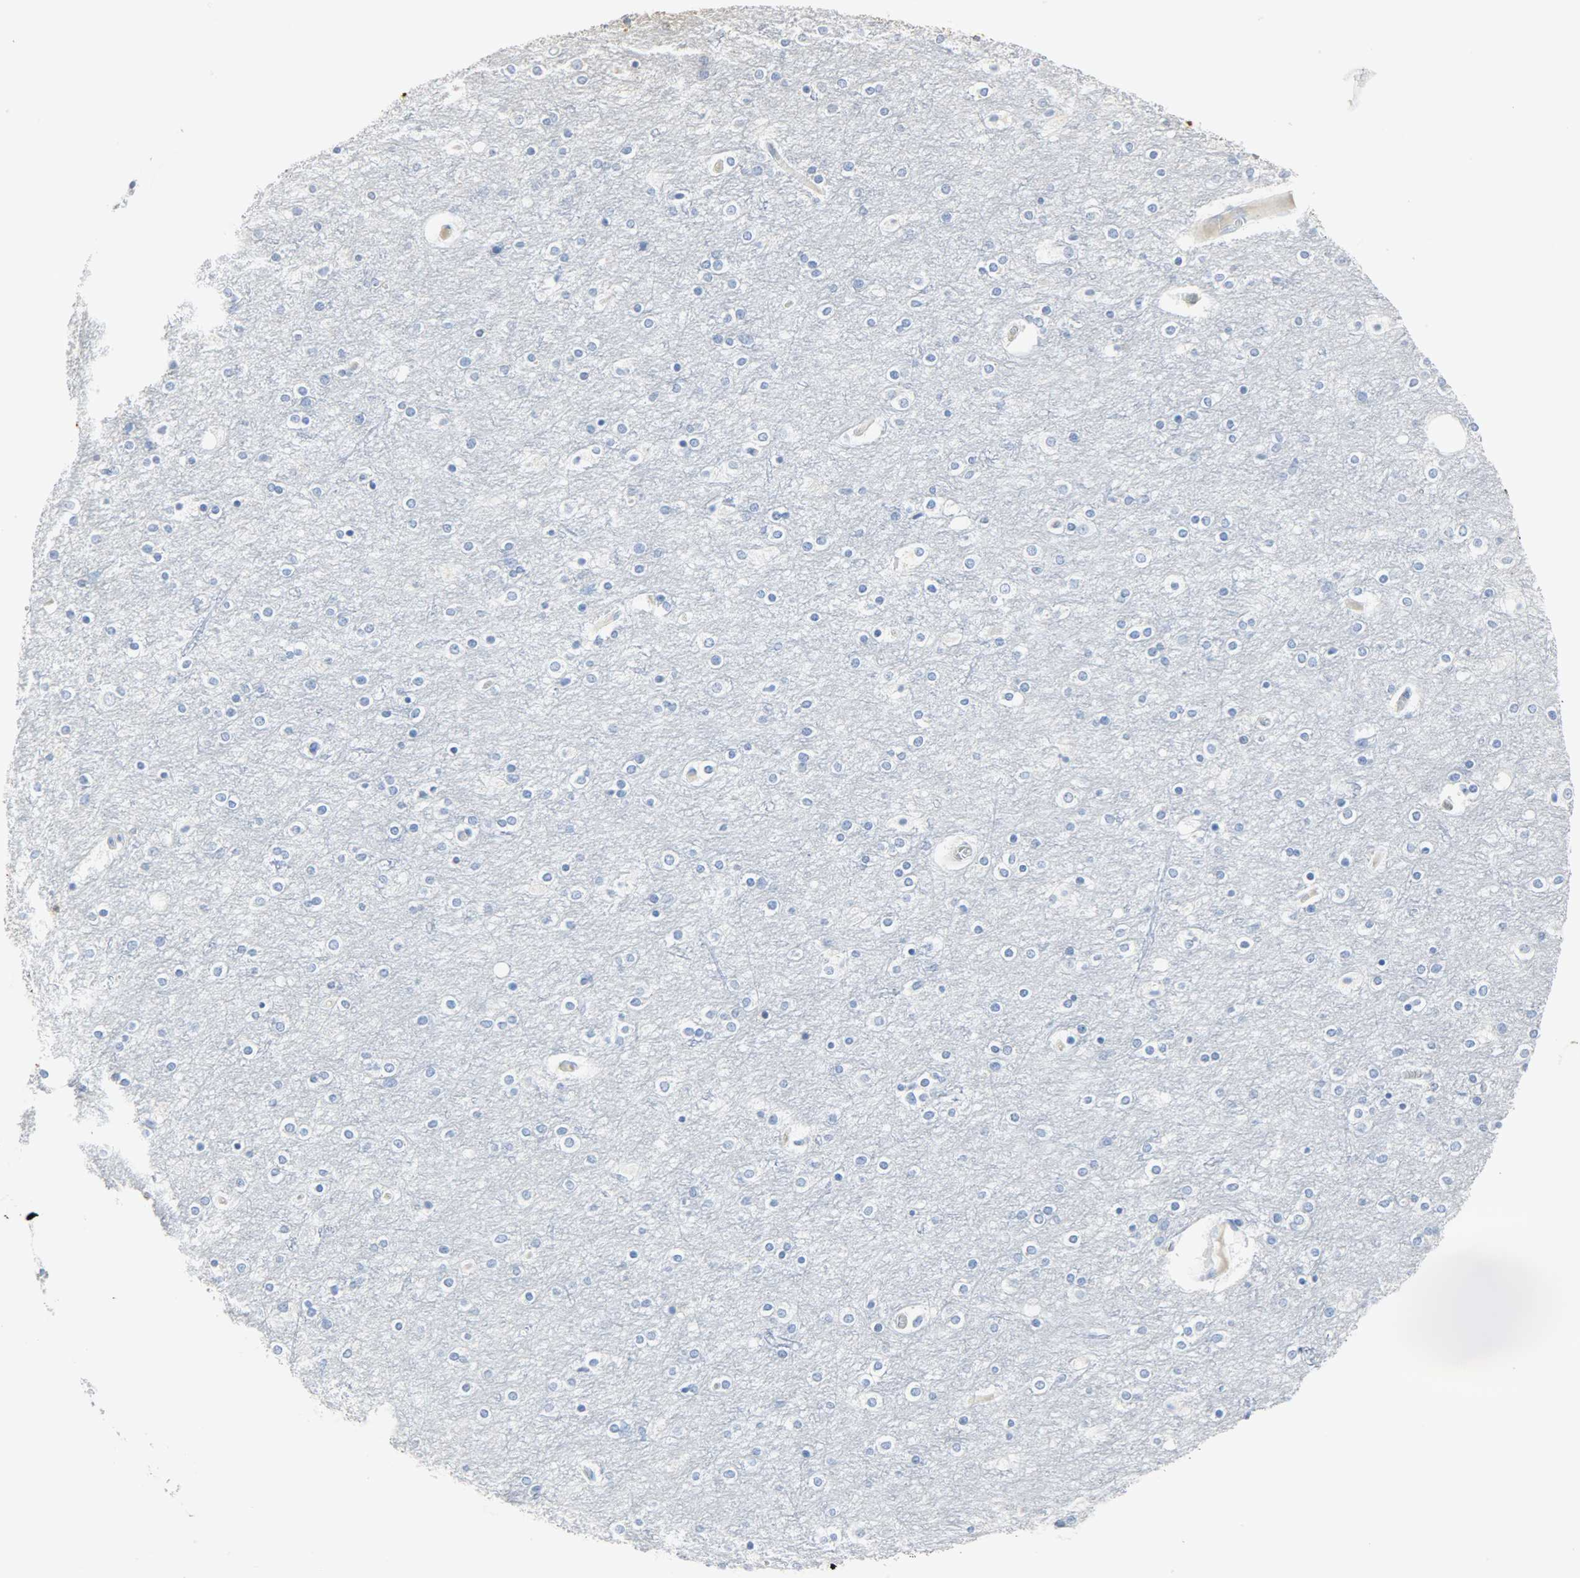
{"staining": {"intensity": "negative", "quantity": "none", "location": "none"}, "tissue": "cerebral cortex", "cell_type": "Endothelial cells", "image_type": "normal", "snomed": [{"axis": "morphology", "description": "Normal tissue, NOS"}, {"axis": "topography", "description": "Cerebral cortex"}], "caption": "Human cerebral cortex stained for a protein using immunohistochemistry (IHC) displays no expression in endothelial cells.", "gene": "CA3", "patient": {"sex": "female", "age": 54}}